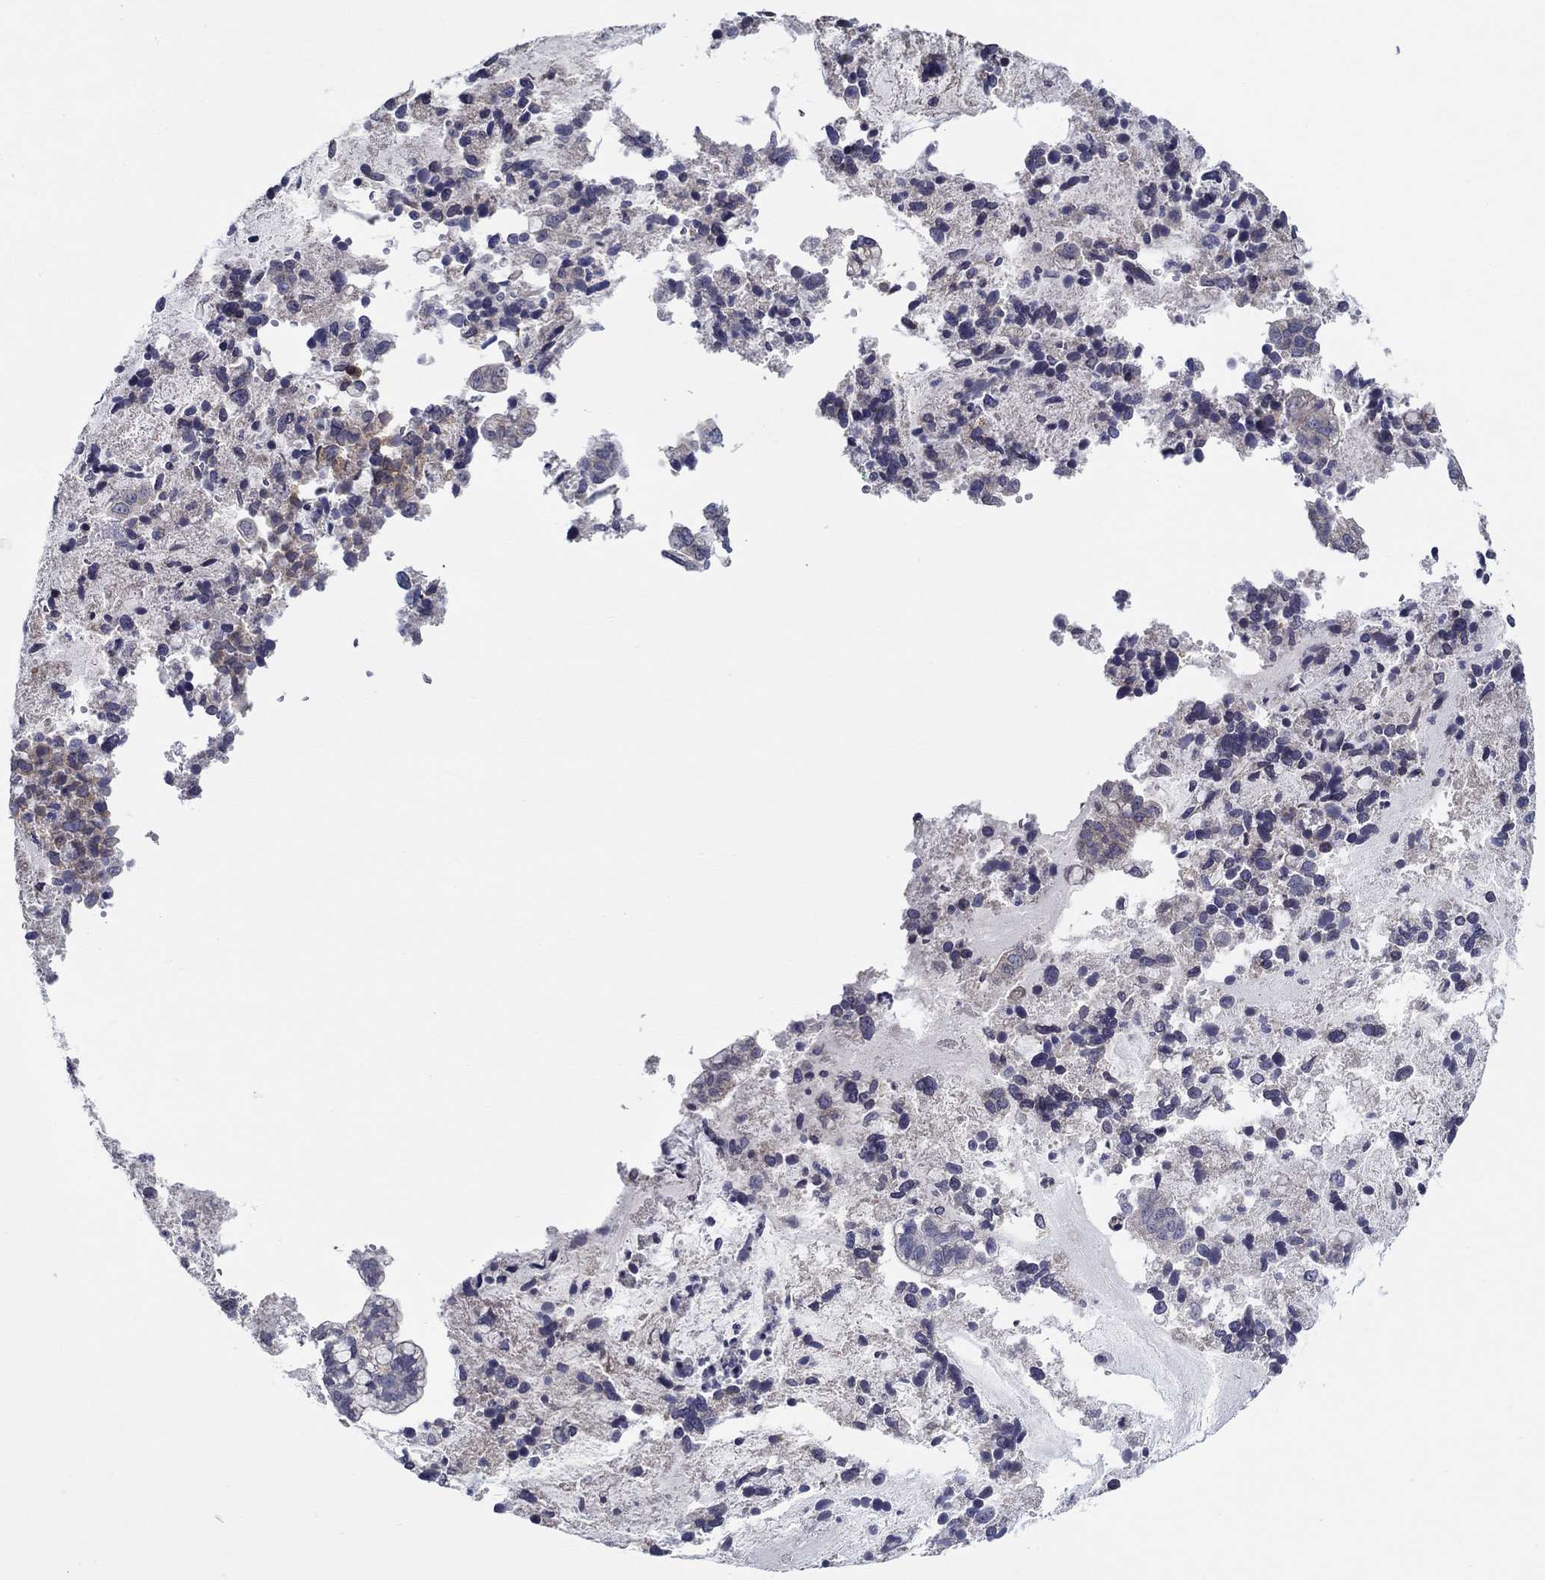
{"staining": {"intensity": "negative", "quantity": "none", "location": "none"}, "tissue": "cervical cancer", "cell_type": "Tumor cells", "image_type": "cancer", "snomed": [{"axis": "morphology", "description": "Adenocarcinoma, NOS"}, {"axis": "topography", "description": "Cervix"}], "caption": "Tumor cells show no significant staining in adenocarcinoma (cervical).", "gene": "ERMP1", "patient": {"sex": "female", "age": 44}}